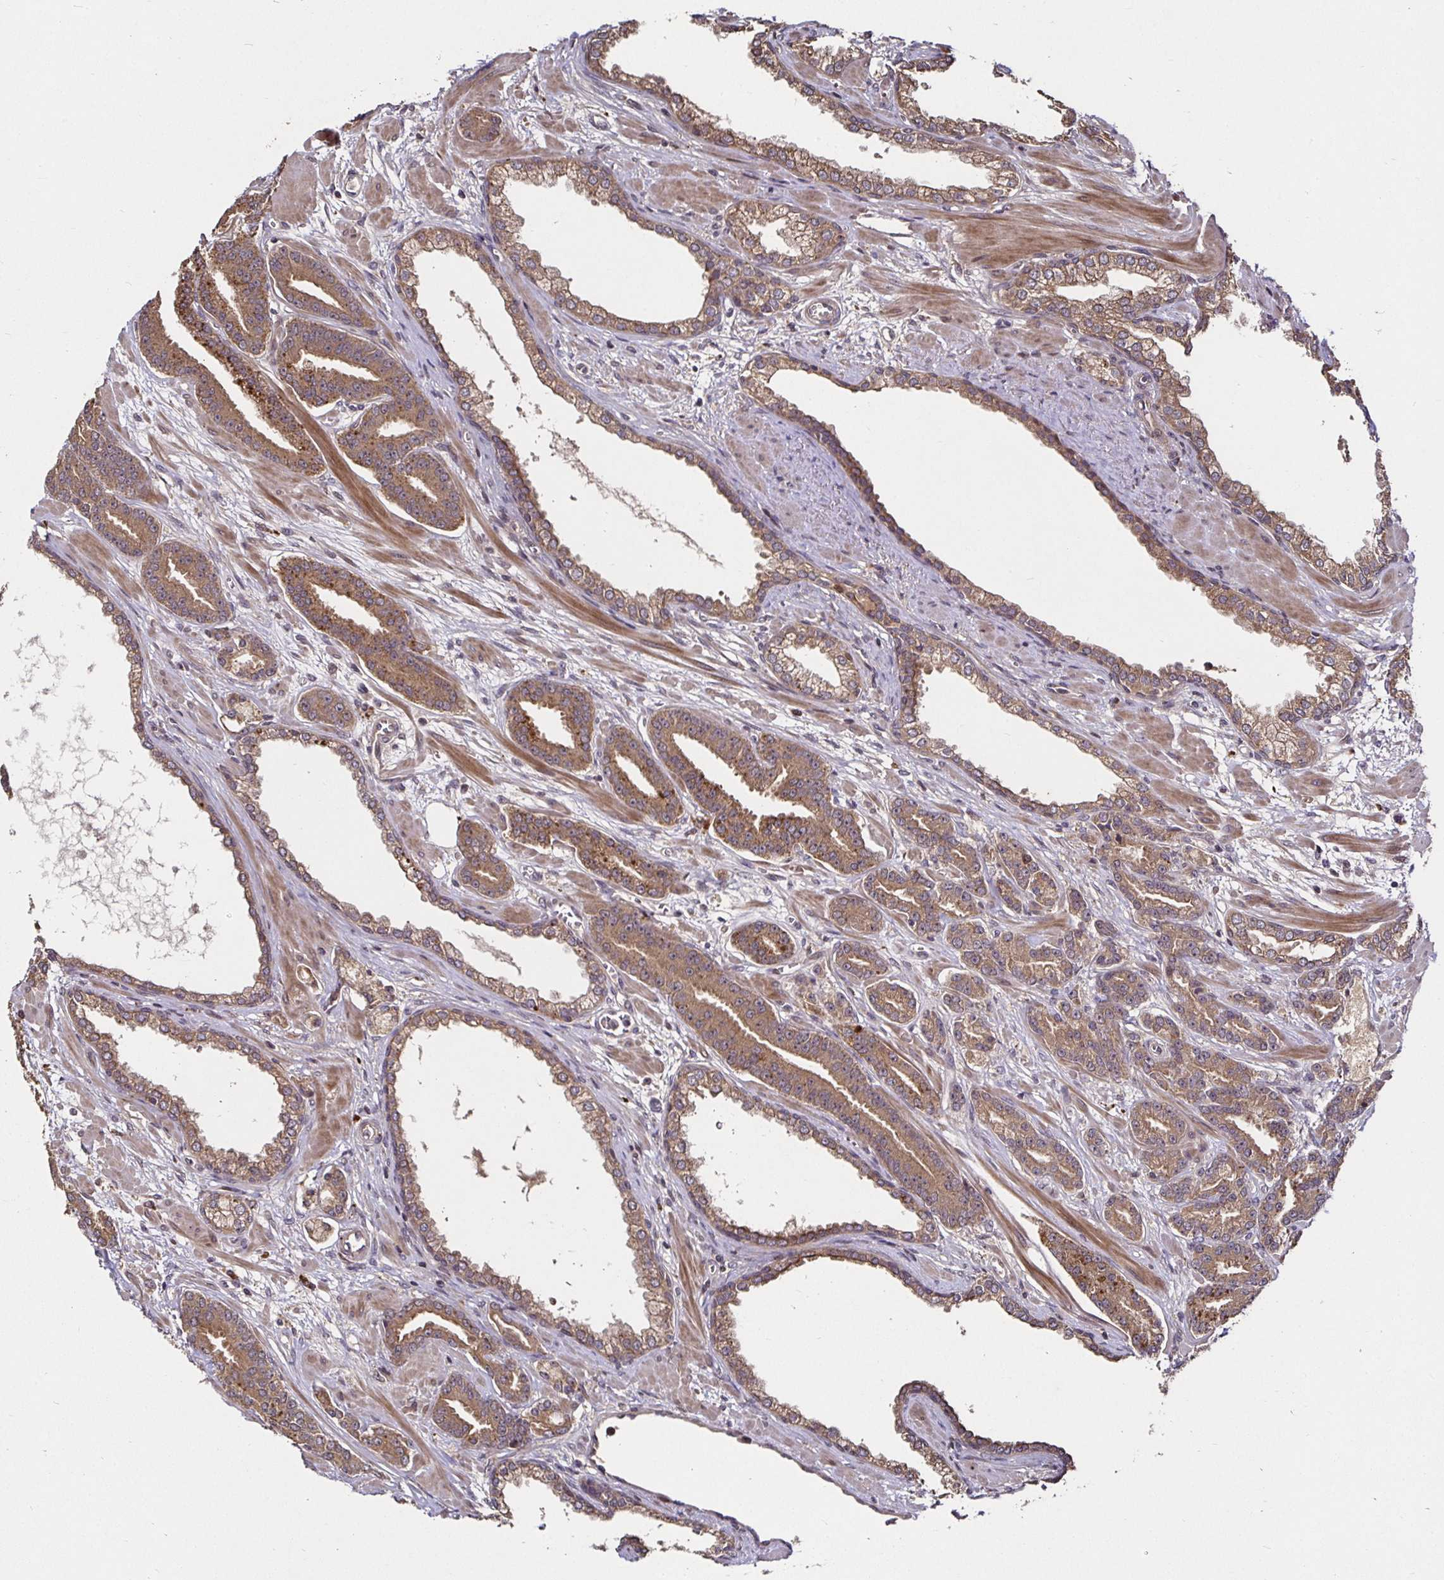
{"staining": {"intensity": "moderate", "quantity": ">75%", "location": "cytoplasmic/membranous"}, "tissue": "prostate cancer", "cell_type": "Tumor cells", "image_type": "cancer", "snomed": [{"axis": "morphology", "description": "Adenocarcinoma, High grade"}, {"axis": "topography", "description": "Prostate"}], "caption": "Prostate cancer (high-grade adenocarcinoma) stained with DAB immunohistochemistry (IHC) reveals medium levels of moderate cytoplasmic/membranous positivity in approximately >75% of tumor cells.", "gene": "SMYD3", "patient": {"sex": "male", "age": 60}}